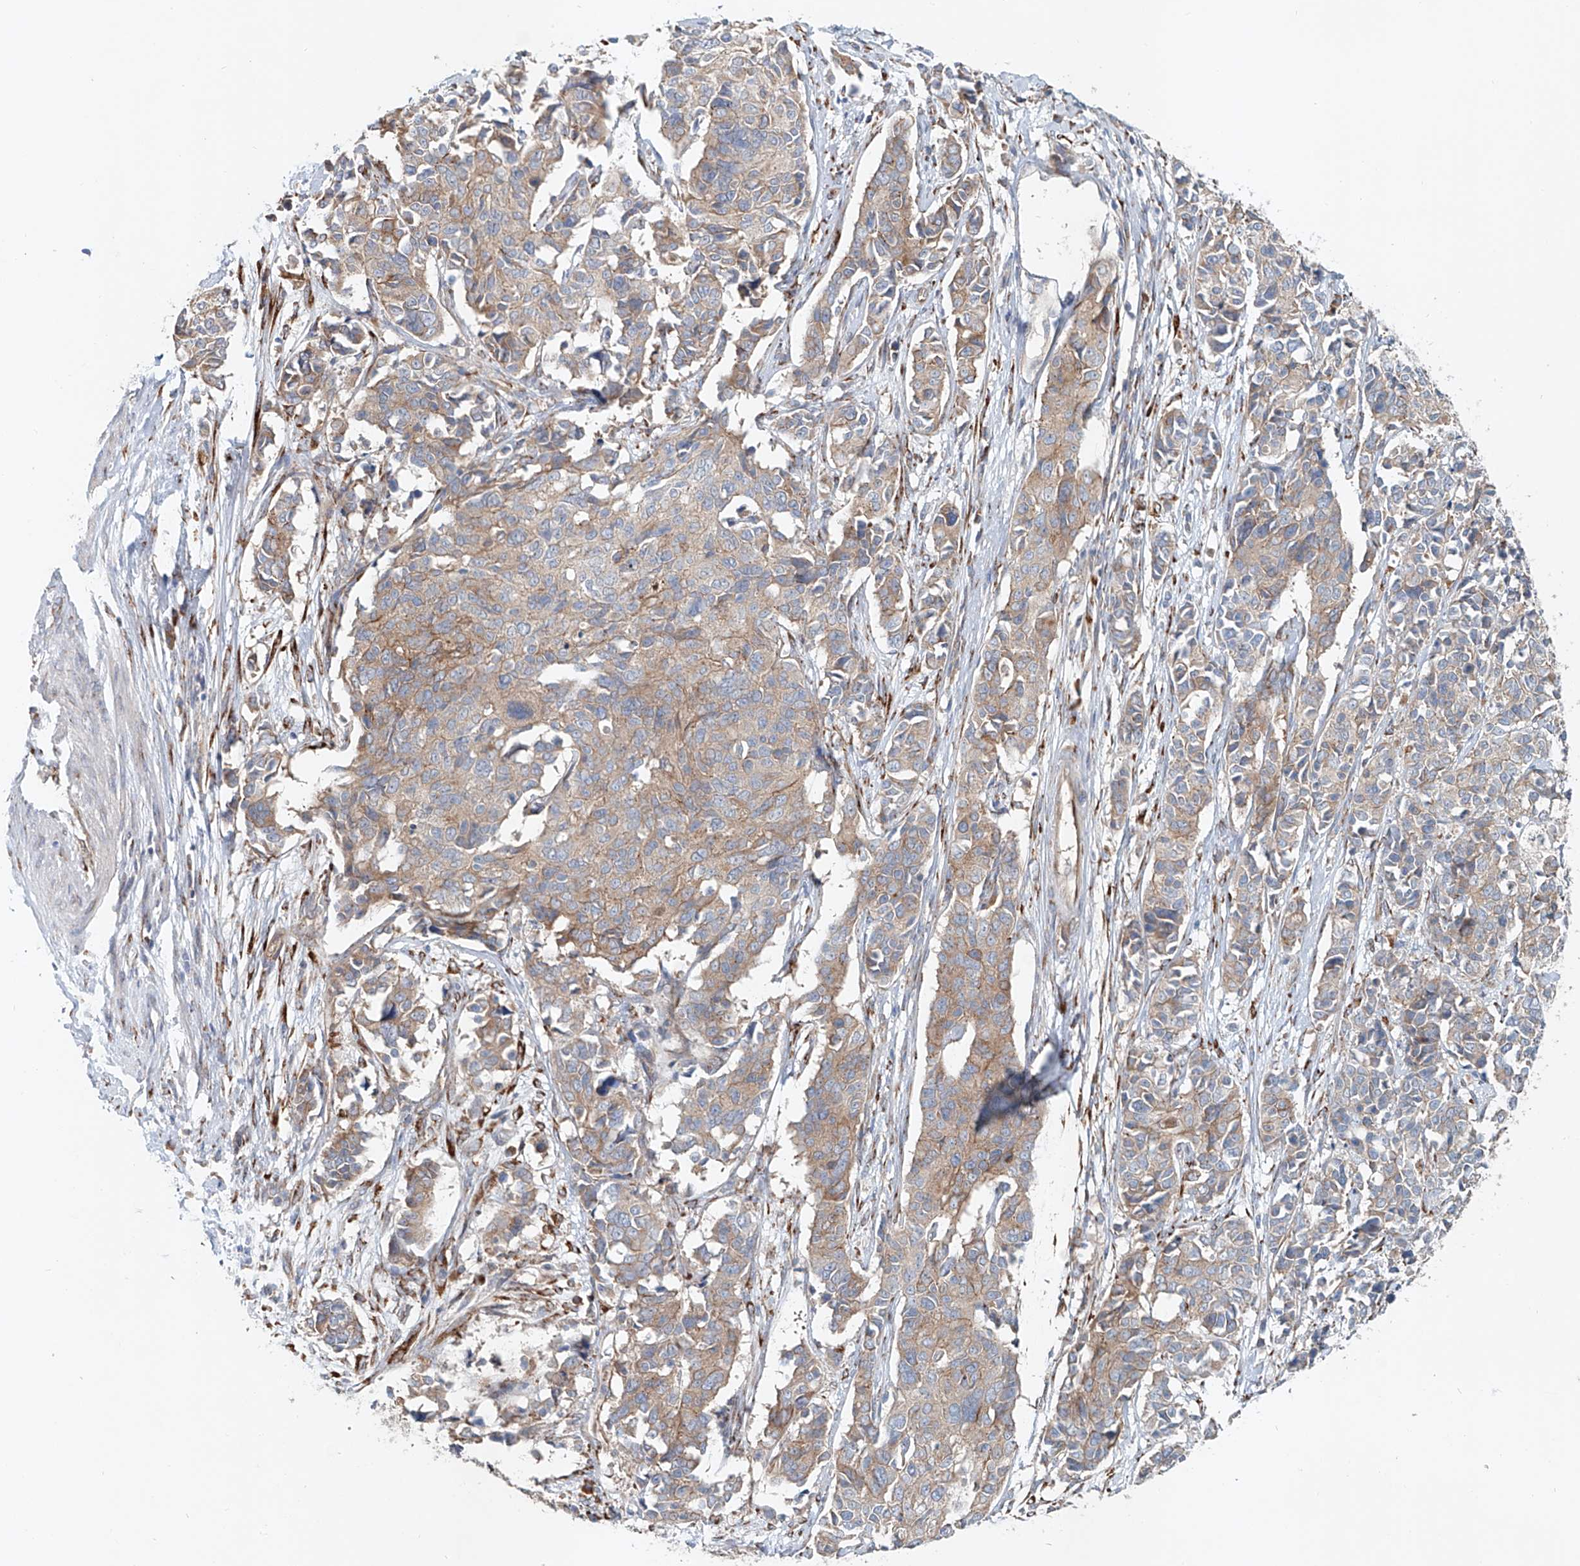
{"staining": {"intensity": "moderate", "quantity": "25%-75%", "location": "cytoplasmic/membranous"}, "tissue": "cervical cancer", "cell_type": "Tumor cells", "image_type": "cancer", "snomed": [{"axis": "morphology", "description": "Normal tissue, NOS"}, {"axis": "morphology", "description": "Squamous cell carcinoma, NOS"}, {"axis": "topography", "description": "Cervix"}], "caption": "Protein expression analysis of human cervical squamous cell carcinoma reveals moderate cytoplasmic/membranous positivity in about 25%-75% of tumor cells.", "gene": "SNAP29", "patient": {"sex": "female", "age": 35}}